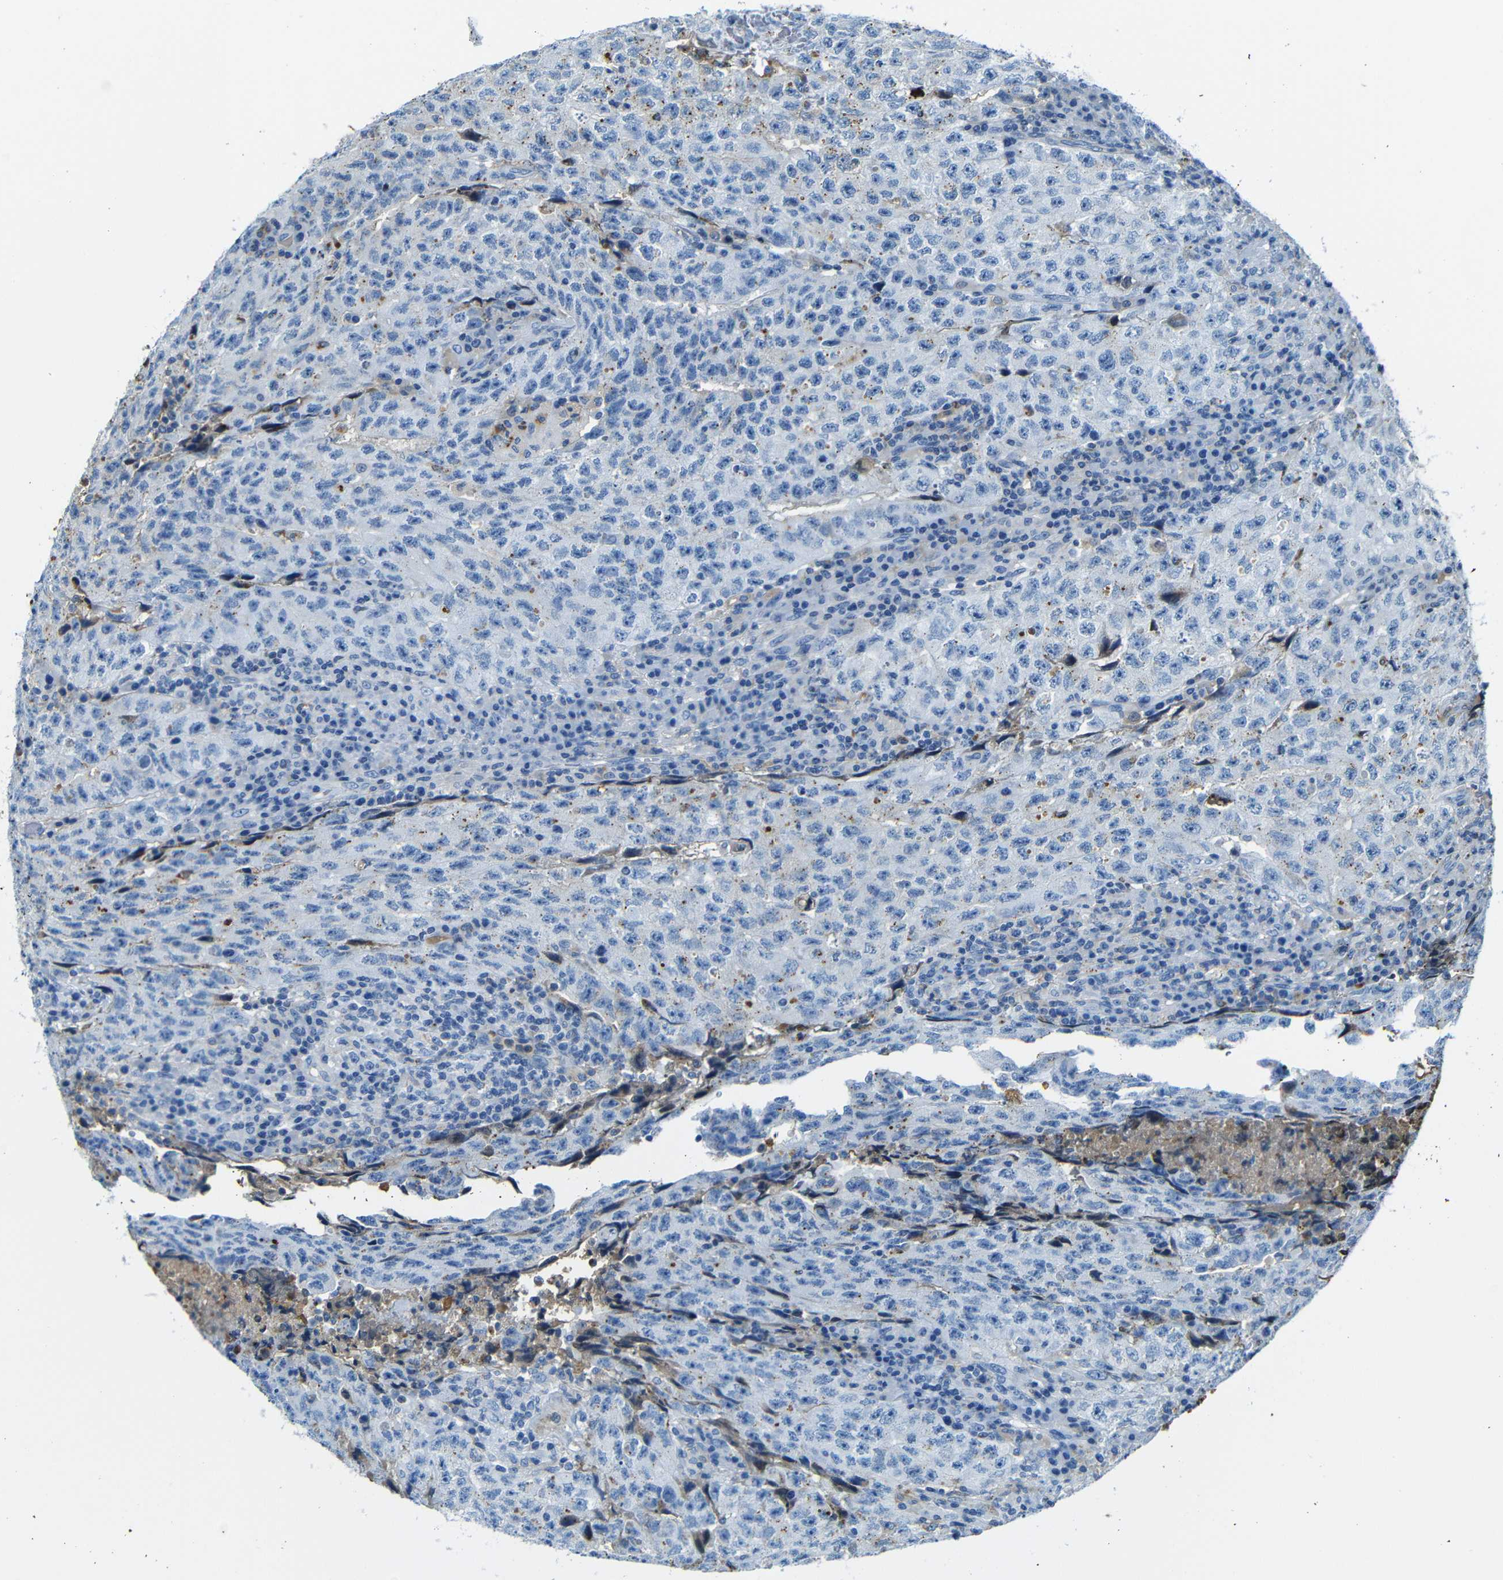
{"staining": {"intensity": "negative", "quantity": "none", "location": "none"}, "tissue": "testis cancer", "cell_type": "Tumor cells", "image_type": "cancer", "snomed": [{"axis": "morphology", "description": "Necrosis, NOS"}, {"axis": "morphology", "description": "Carcinoma, Embryonal, NOS"}, {"axis": "topography", "description": "Testis"}], "caption": "Image shows no significant protein positivity in tumor cells of embryonal carcinoma (testis).", "gene": "SERPINA1", "patient": {"sex": "male", "age": 19}}